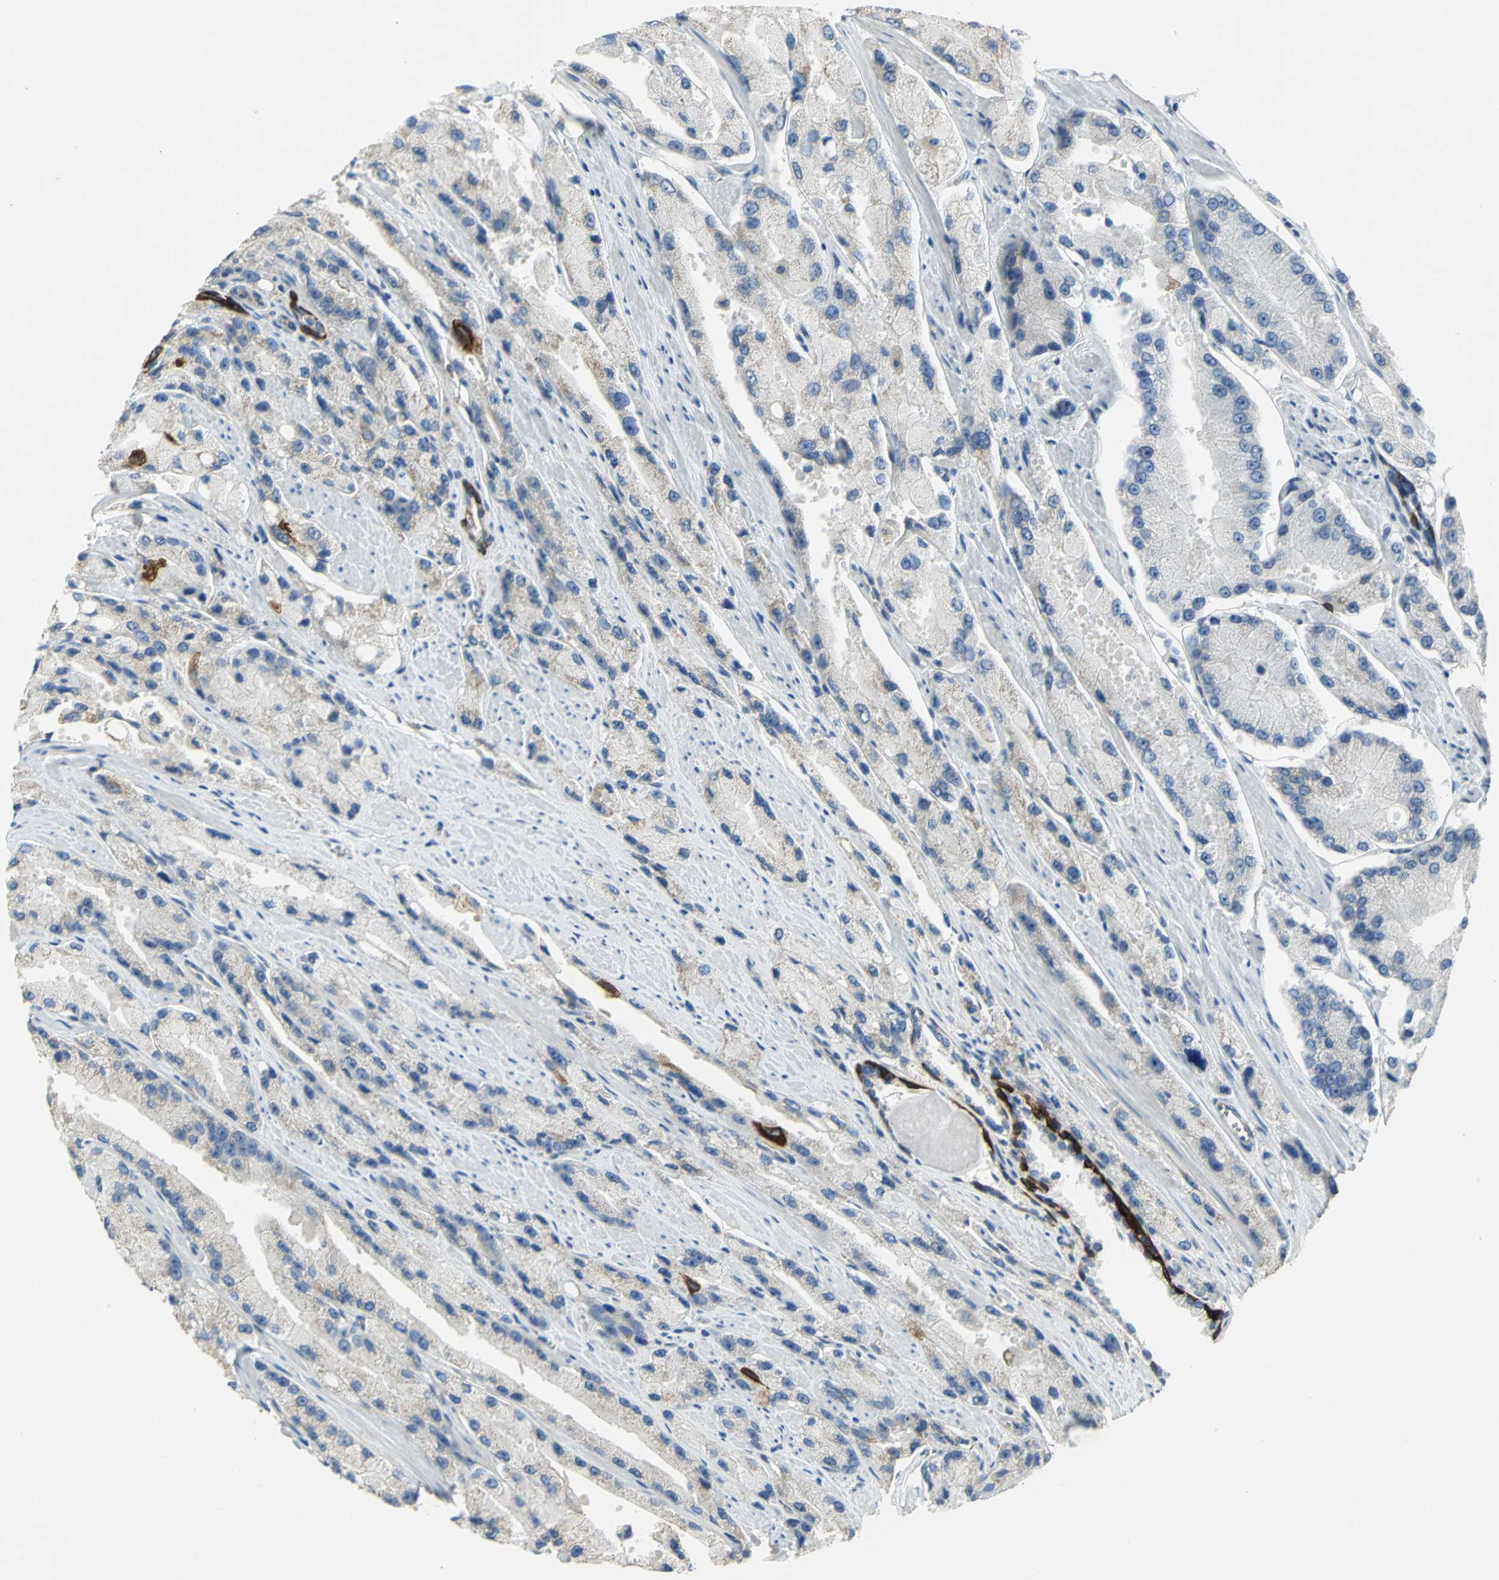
{"staining": {"intensity": "negative", "quantity": "none", "location": "none"}, "tissue": "prostate cancer", "cell_type": "Tumor cells", "image_type": "cancer", "snomed": [{"axis": "morphology", "description": "Adenocarcinoma, High grade"}, {"axis": "topography", "description": "Prostate"}], "caption": "This is a micrograph of immunohistochemistry (IHC) staining of prostate cancer (high-grade adenocarcinoma), which shows no expression in tumor cells. (DAB (3,3'-diaminobenzidine) immunohistochemistry visualized using brightfield microscopy, high magnification).", "gene": "HTR1F", "patient": {"sex": "male", "age": 58}}